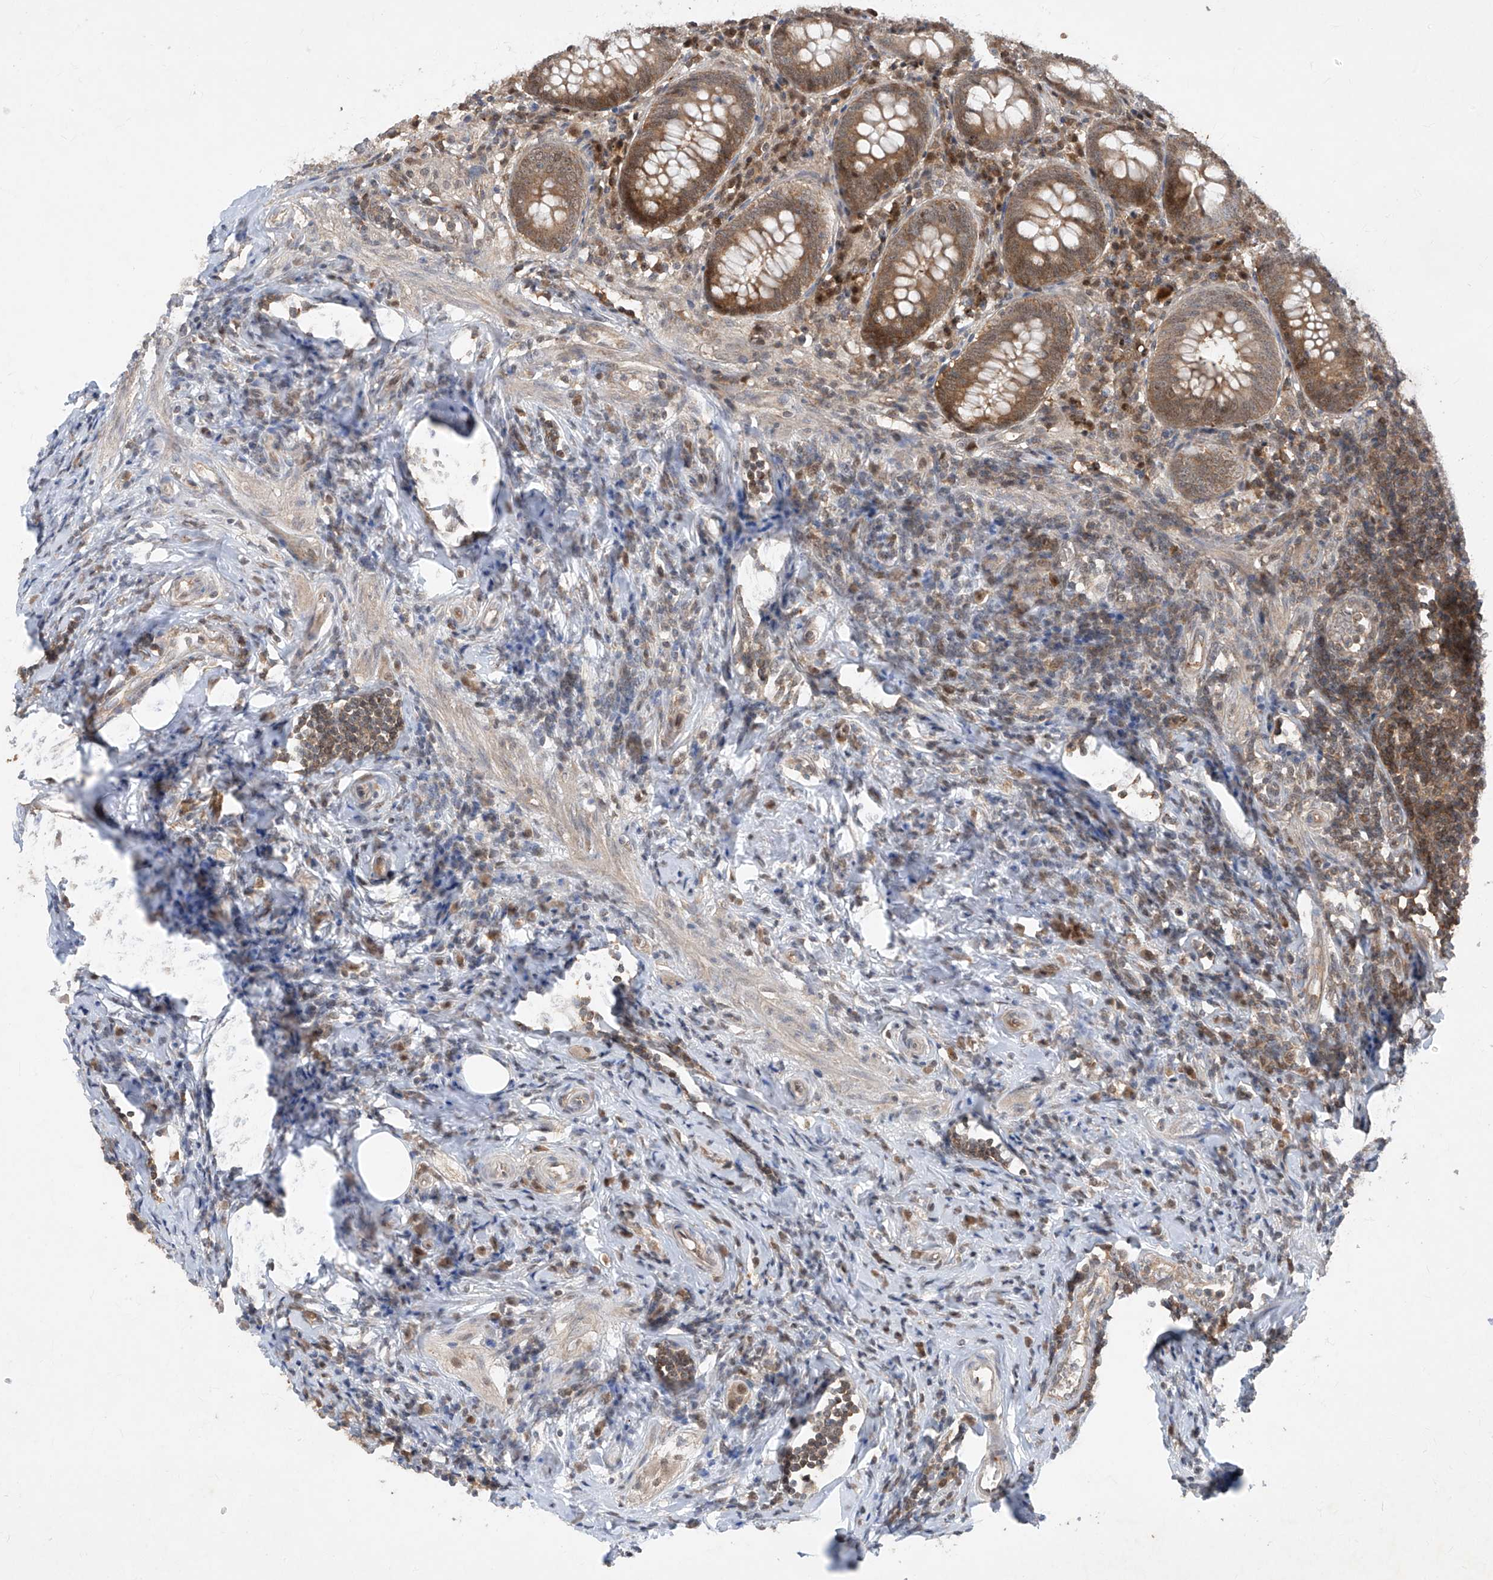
{"staining": {"intensity": "moderate", "quantity": ">75%", "location": "cytoplasmic/membranous"}, "tissue": "appendix", "cell_type": "Glandular cells", "image_type": "normal", "snomed": [{"axis": "morphology", "description": "Normal tissue, NOS"}, {"axis": "topography", "description": "Appendix"}], "caption": "IHC image of unremarkable appendix: appendix stained using IHC demonstrates medium levels of moderate protein expression localized specifically in the cytoplasmic/membranous of glandular cells, appearing as a cytoplasmic/membranous brown color.", "gene": "ZNF358", "patient": {"sex": "female", "age": 54}}